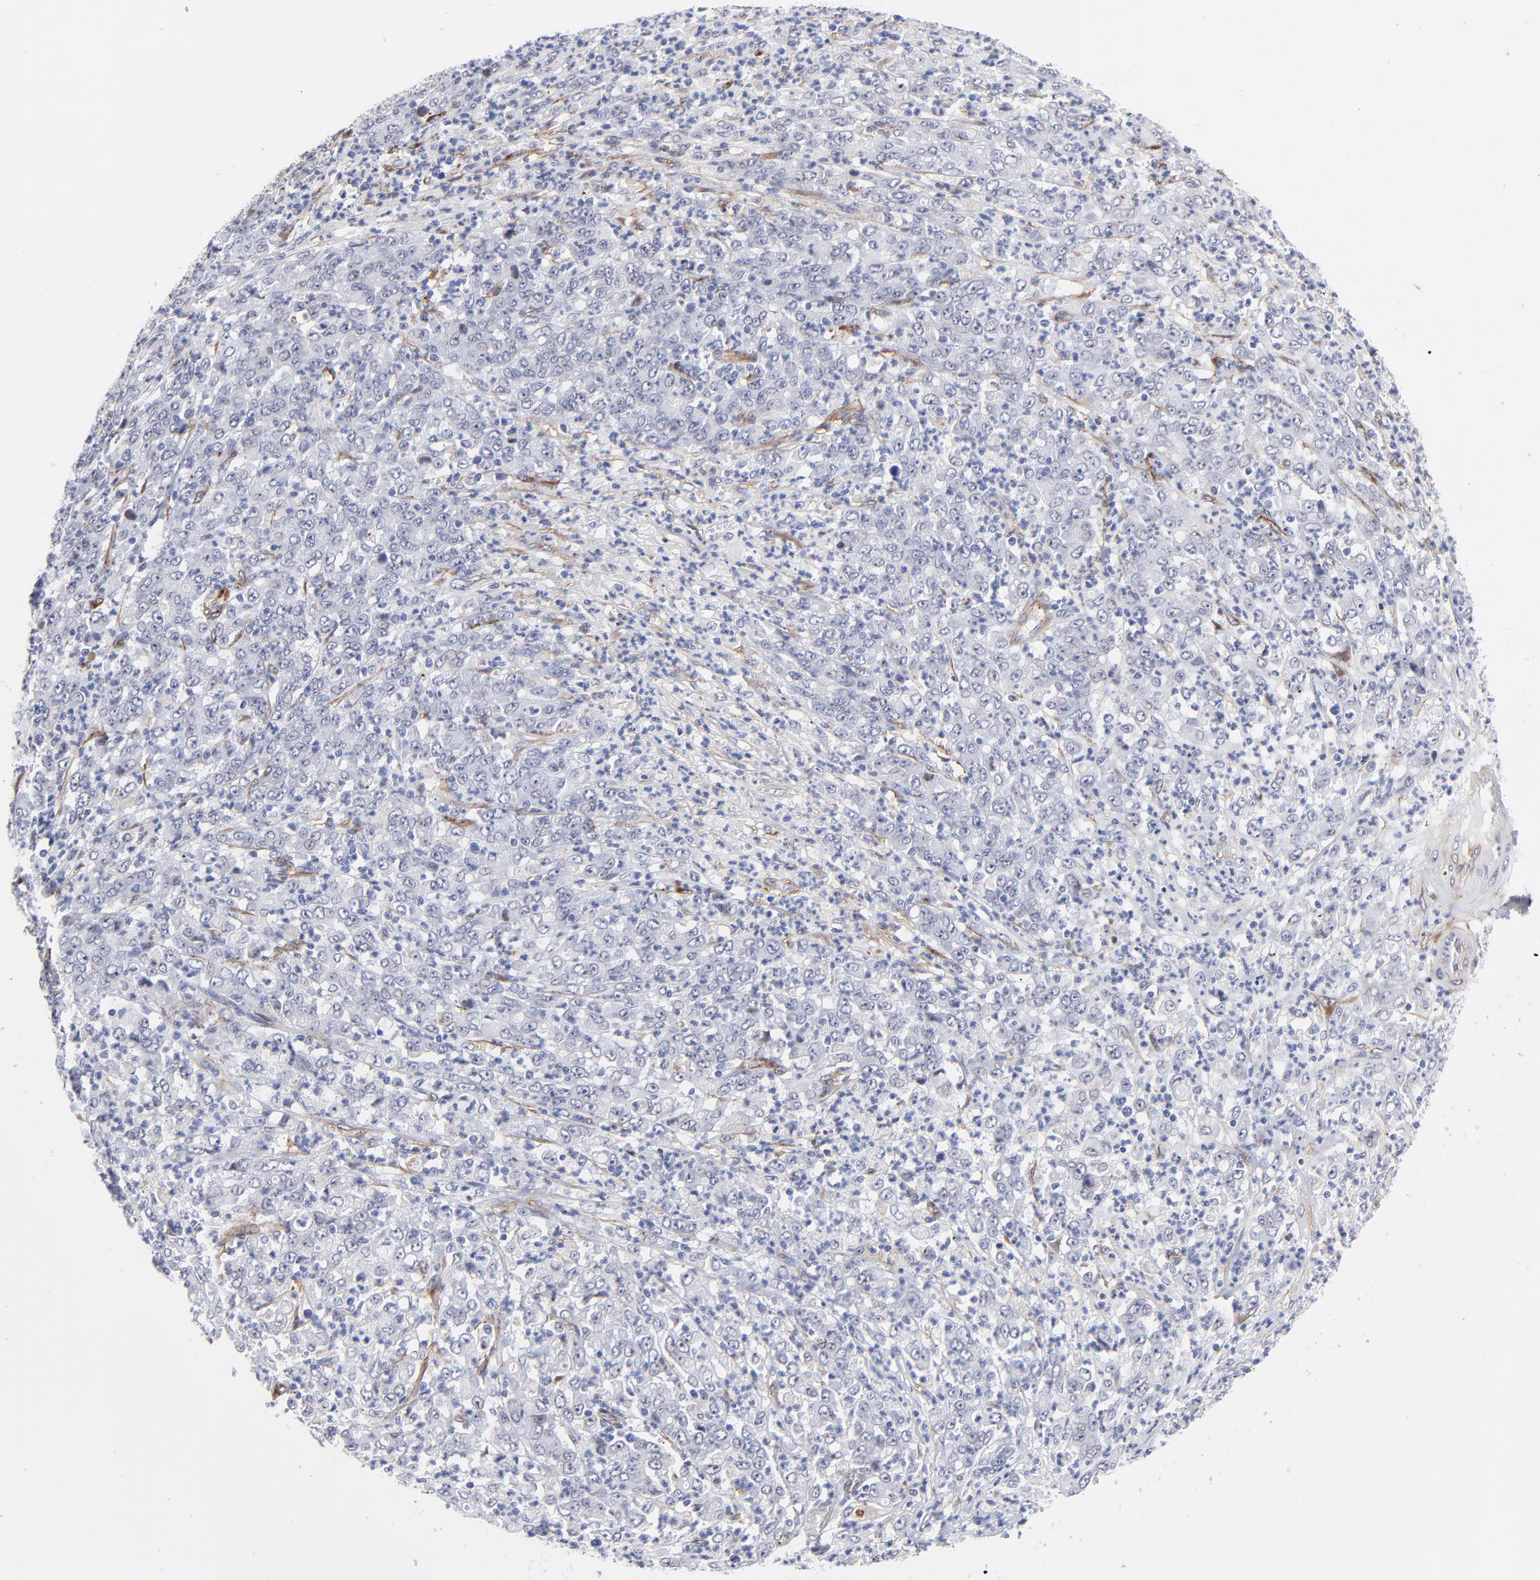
{"staining": {"intensity": "negative", "quantity": "none", "location": "none"}, "tissue": "stomach cancer", "cell_type": "Tumor cells", "image_type": "cancer", "snomed": [{"axis": "morphology", "description": "Adenocarcinoma, NOS"}, {"axis": "topography", "description": "Stomach, lower"}], "caption": "Histopathology image shows no significant protein positivity in tumor cells of stomach cancer (adenocarcinoma). (Immunohistochemistry (ihc), brightfield microscopy, high magnification).", "gene": "PDGFRB", "patient": {"sex": "female", "age": 71}}